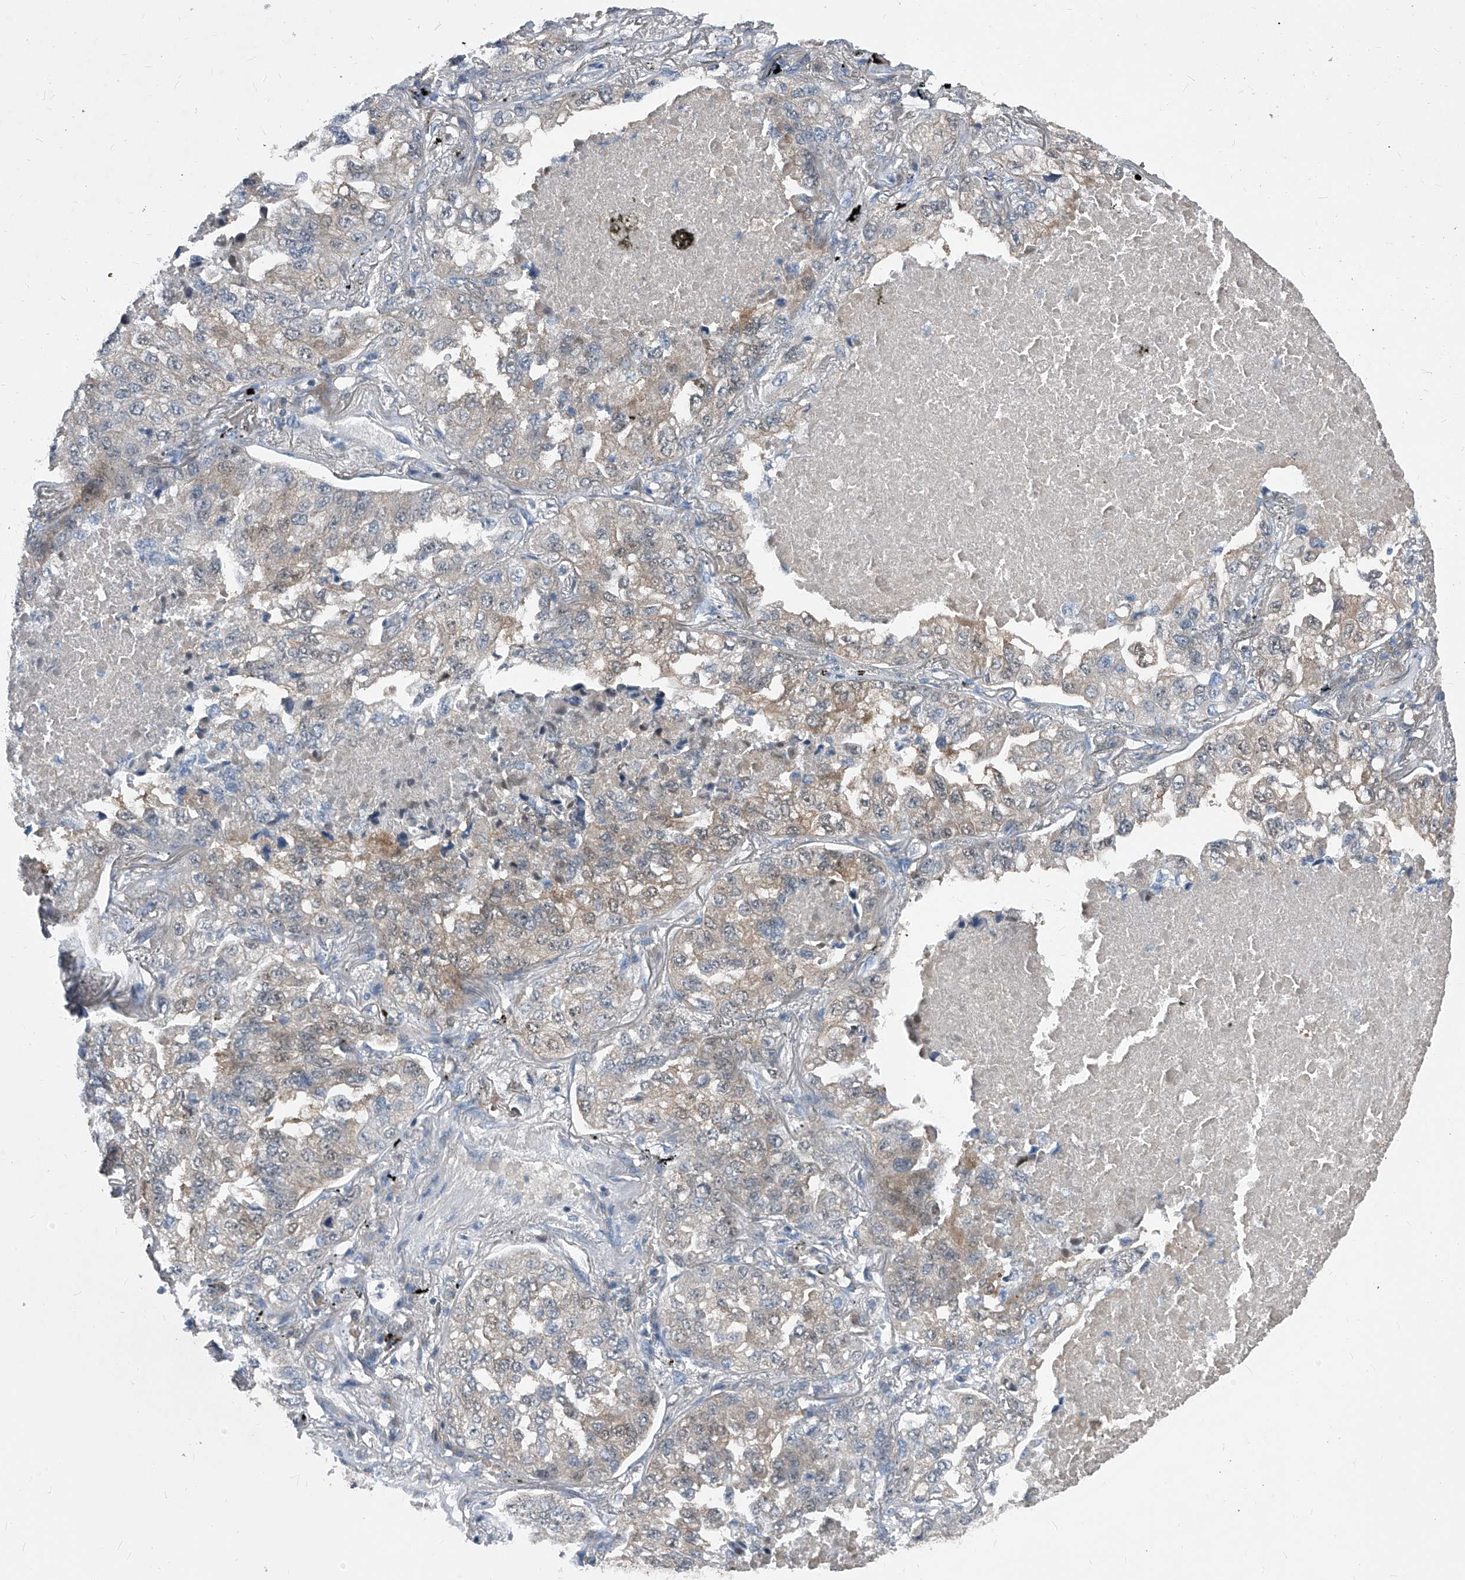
{"staining": {"intensity": "weak", "quantity": "<25%", "location": "cytoplasmic/membranous"}, "tissue": "lung cancer", "cell_type": "Tumor cells", "image_type": "cancer", "snomed": [{"axis": "morphology", "description": "Adenocarcinoma, NOS"}, {"axis": "topography", "description": "Lung"}], "caption": "Immunohistochemistry (IHC) photomicrograph of lung cancer (adenocarcinoma) stained for a protein (brown), which reveals no positivity in tumor cells.", "gene": "MAP2K6", "patient": {"sex": "male", "age": 65}}